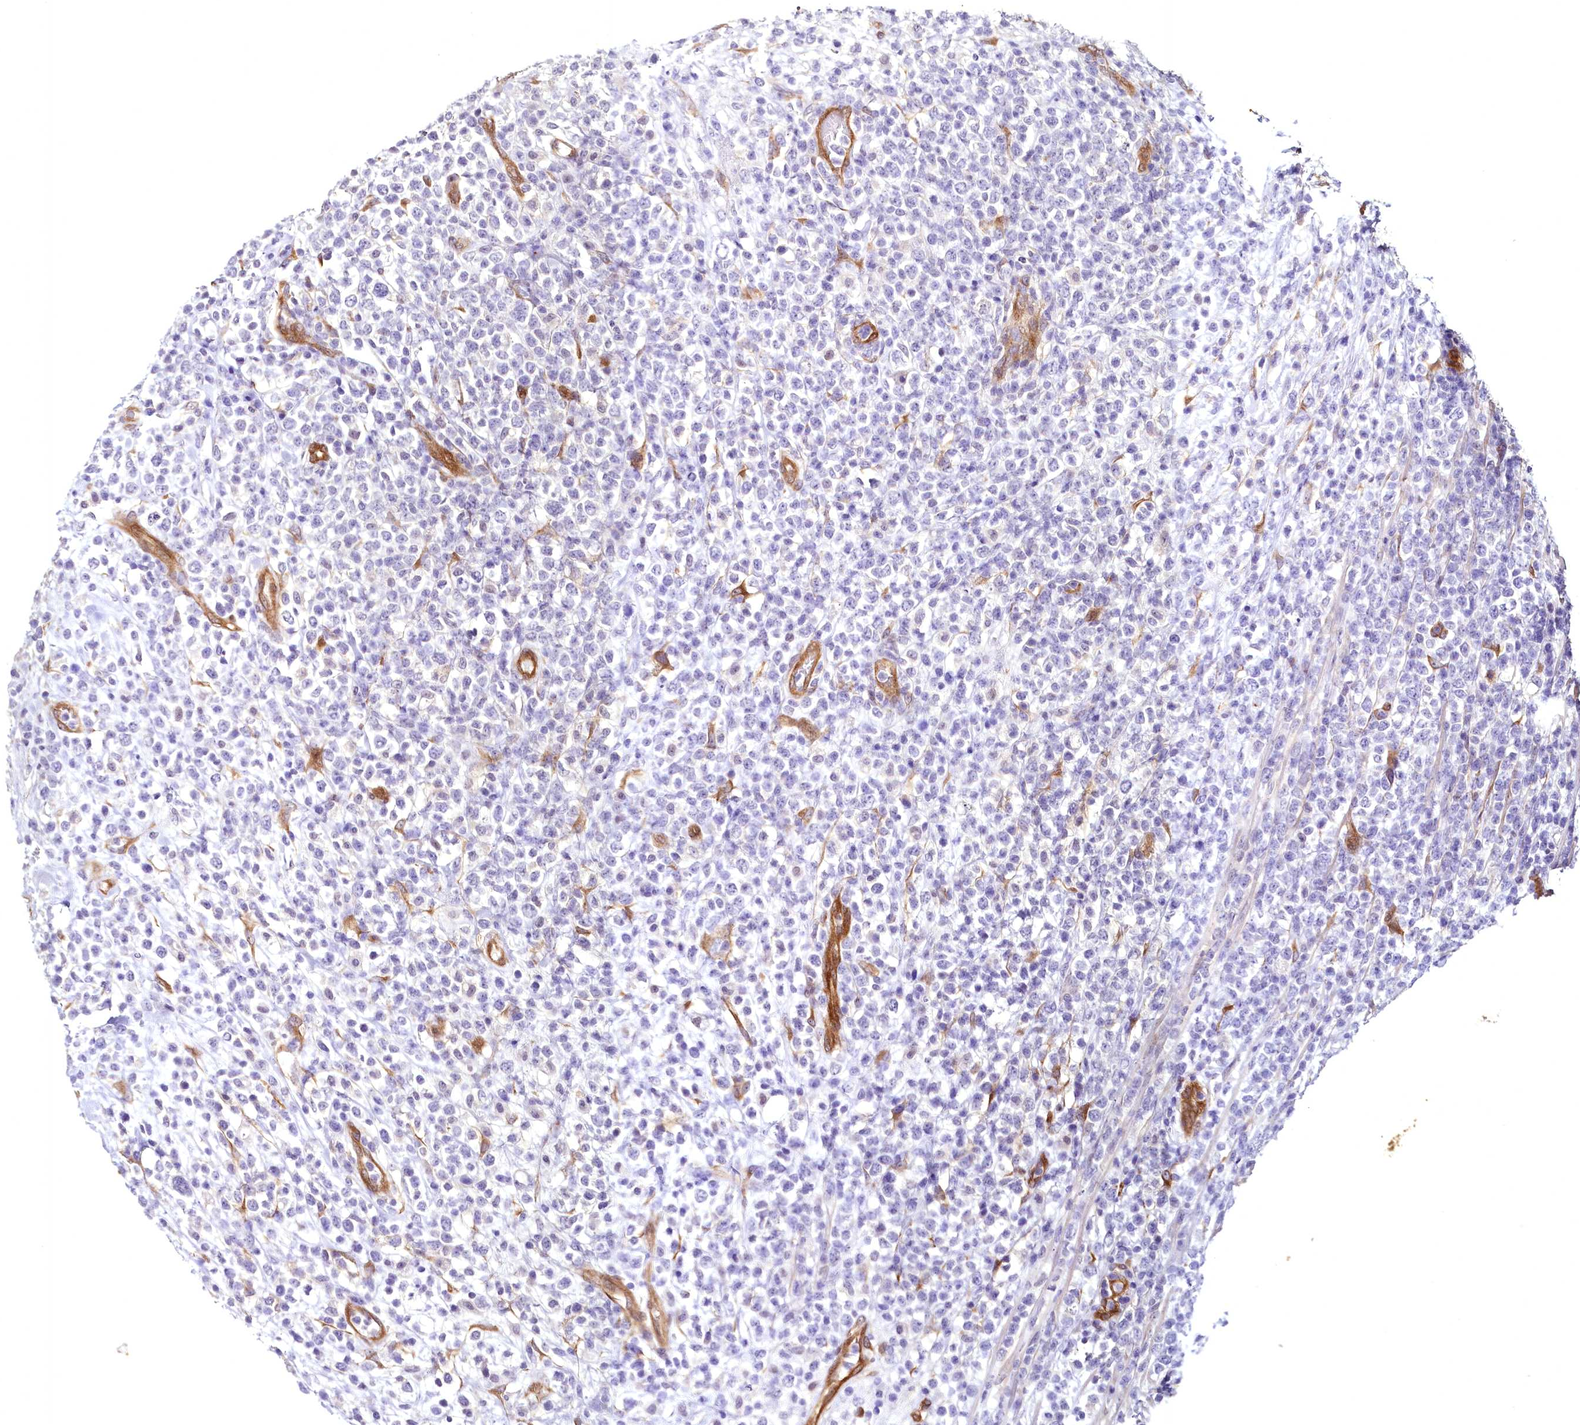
{"staining": {"intensity": "negative", "quantity": "none", "location": "none"}, "tissue": "lymphoma", "cell_type": "Tumor cells", "image_type": "cancer", "snomed": [{"axis": "morphology", "description": "Malignant lymphoma, non-Hodgkin's type, High grade"}, {"axis": "topography", "description": "Colon"}], "caption": "Tumor cells are negative for brown protein staining in lymphoma.", "gene": "STXBP1", "patient": {"sex": "female", "age": 53}}